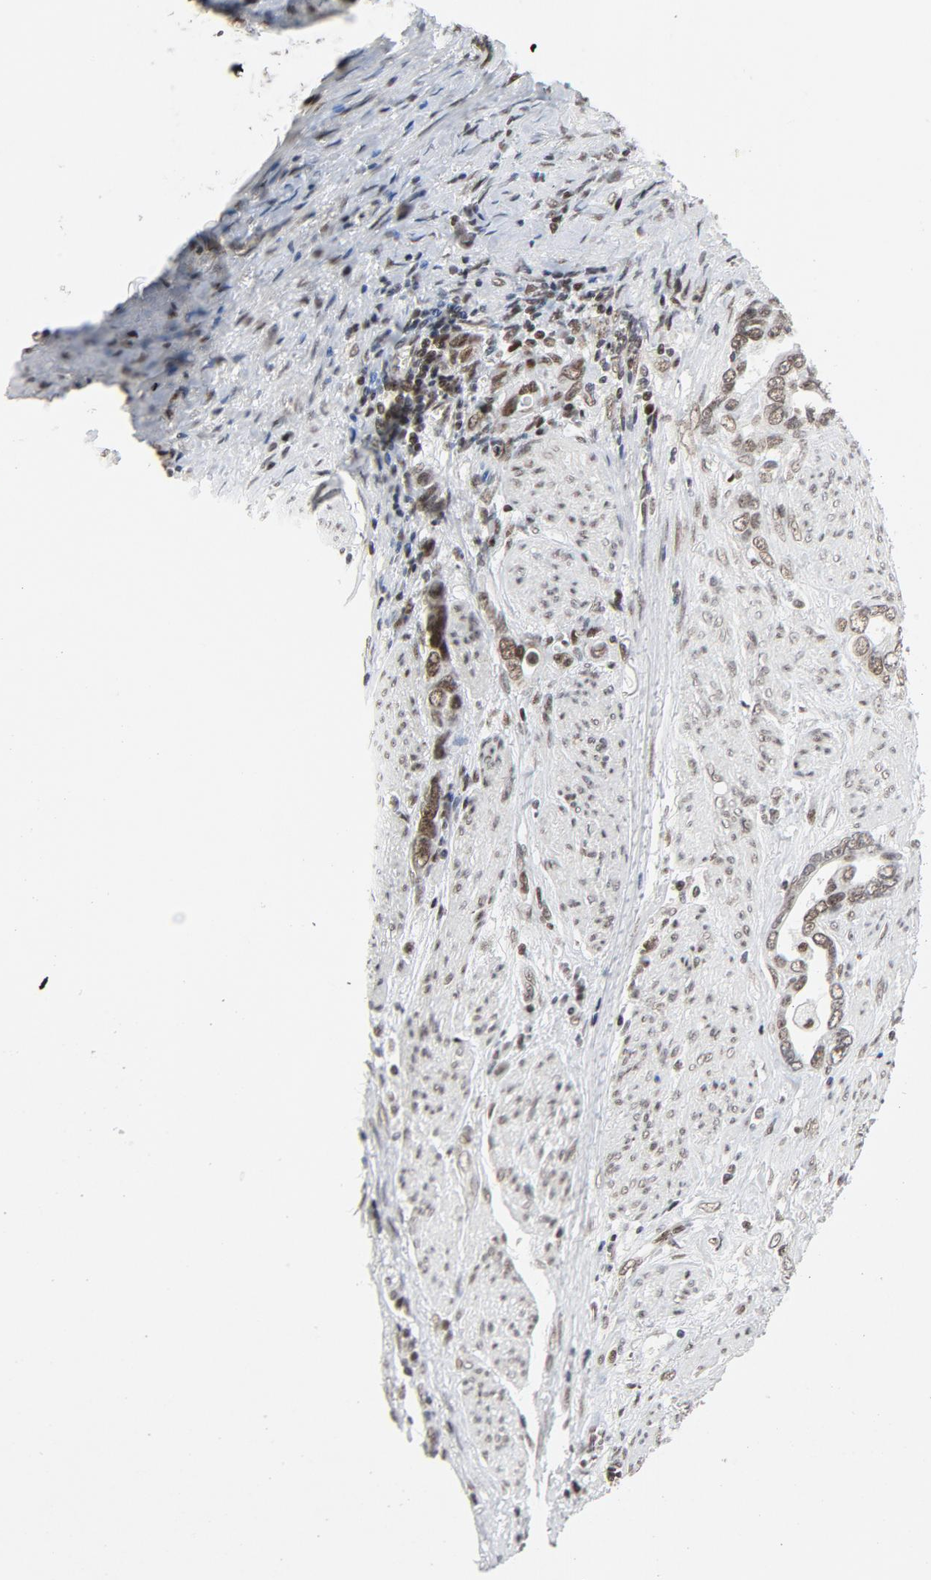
{"staining": {"intensity": "moderate", "quantity": ">75%", "location": "nuclear"}, "tissue": "stomach cancer", "cell_type": "Tumor cells", "image_type": "cancer", "snomed": [{"axis": "morphology", "description": "Adenocarcinoma, NOS"}, {"axis": "topography", "description": "Stomach"}], "caption": "Moderate nuclear expression is present in approximately >75% of tumor cells in stomach adenocarcinoma.", "gene": "ERCC1", "patient": {"sex": "male", "age": 78}}